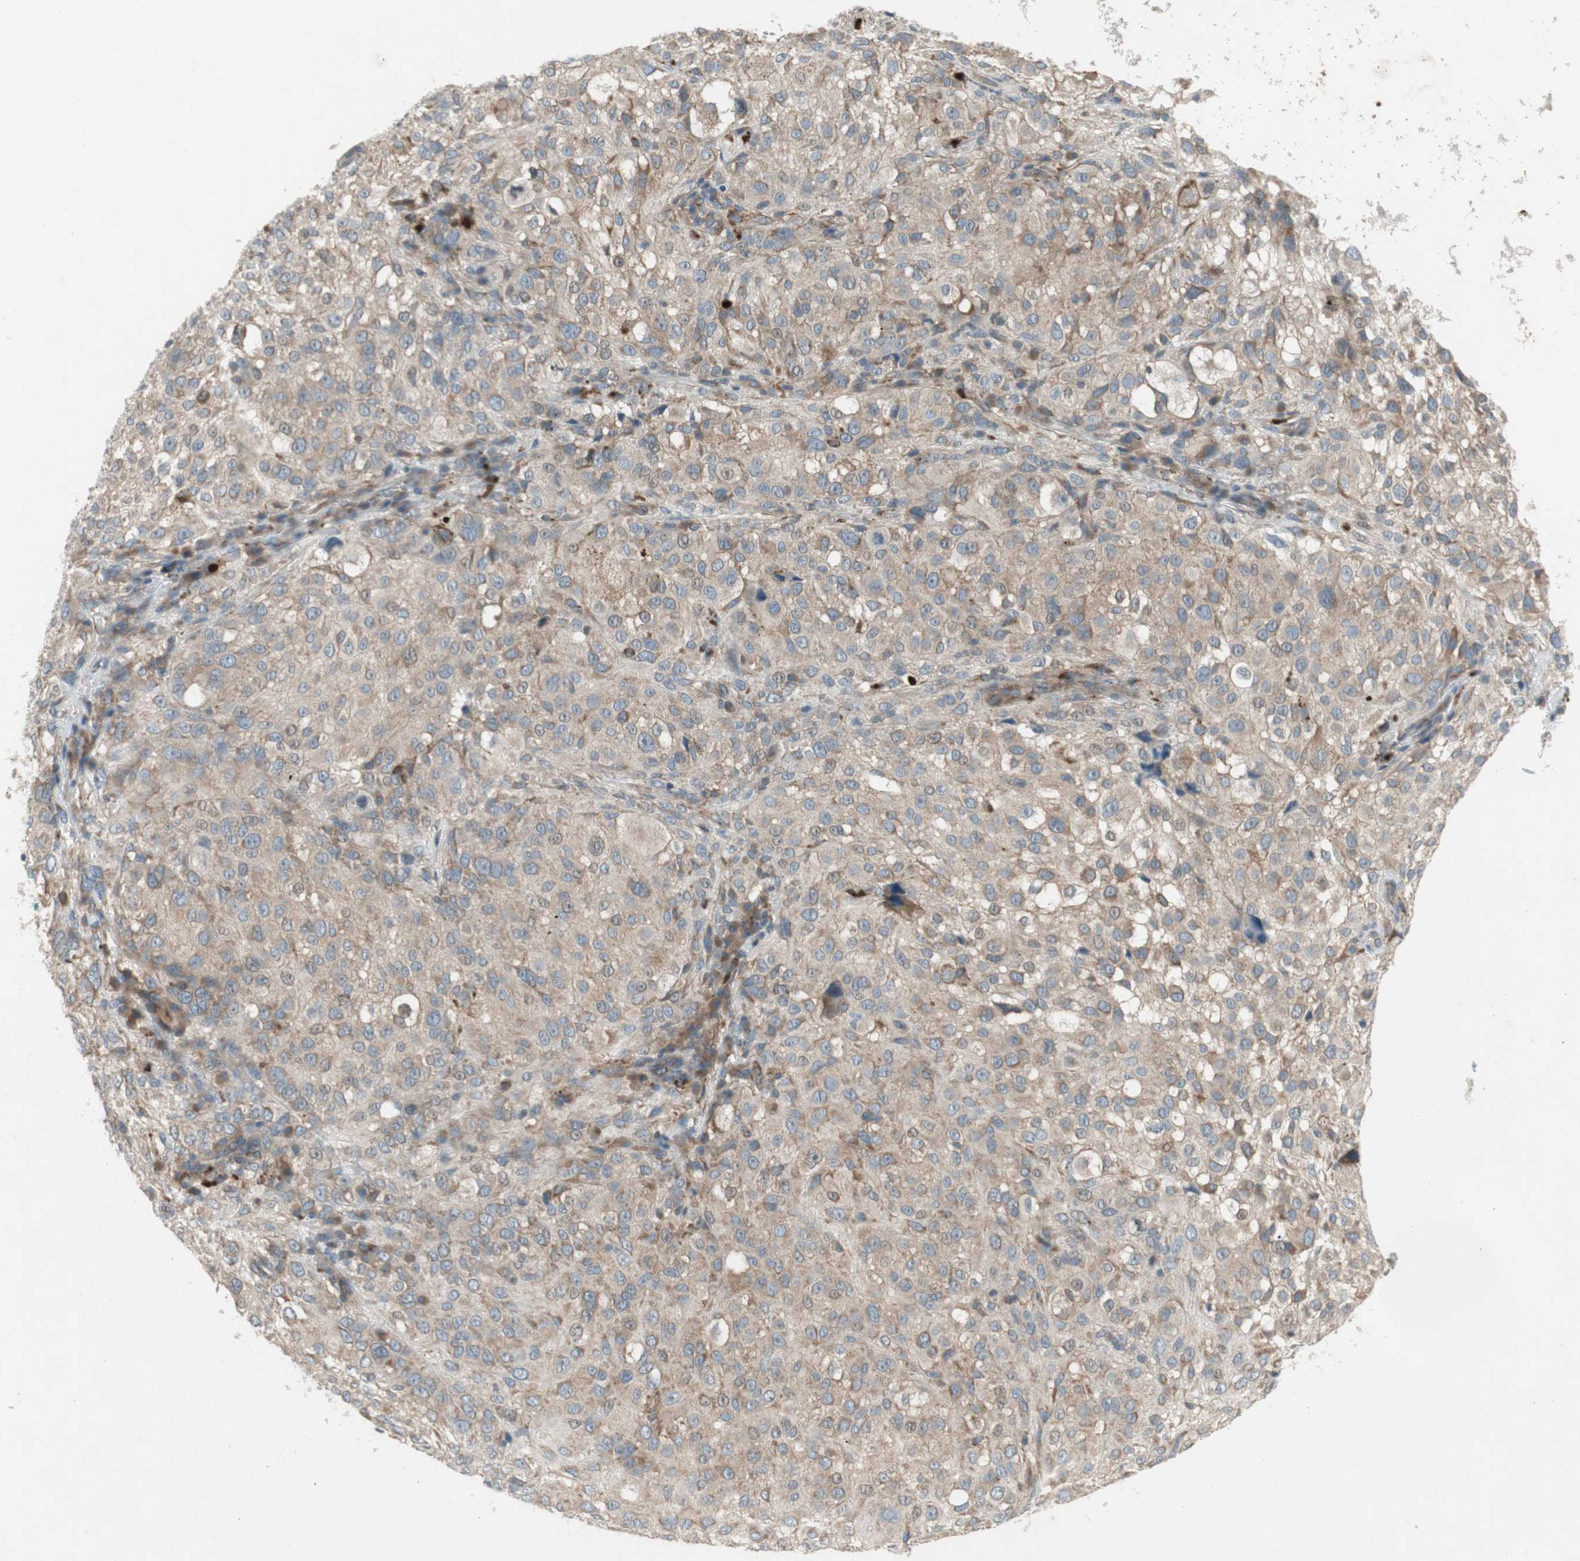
{"staining": {"intensity": "weak", "quantity": ">75%", "location": "cytoplasmic/membranous"}, "tissue": "melanoma", "cell_type": "Tumor cells", "image_type": "cancer", "snomed": [{"axis": "morphology", "description": "Necrosis, NOS"}, {"axis": "morphology", "description": "Malignant melanoma, NOS"}, {"axis": "topography", "description": "Skin"}], "caption": "A photomicrograph of human melanoma stained for a protein demonstrates weak cytoplasmic/membranous brown staining in tumor cells. Using DAB (brown) and hematoxylin (blue) stains, captured at high magnification using brightfield microscopy.", "gene": "PANK2", "patient": {"sex": "female", "age": 87}}